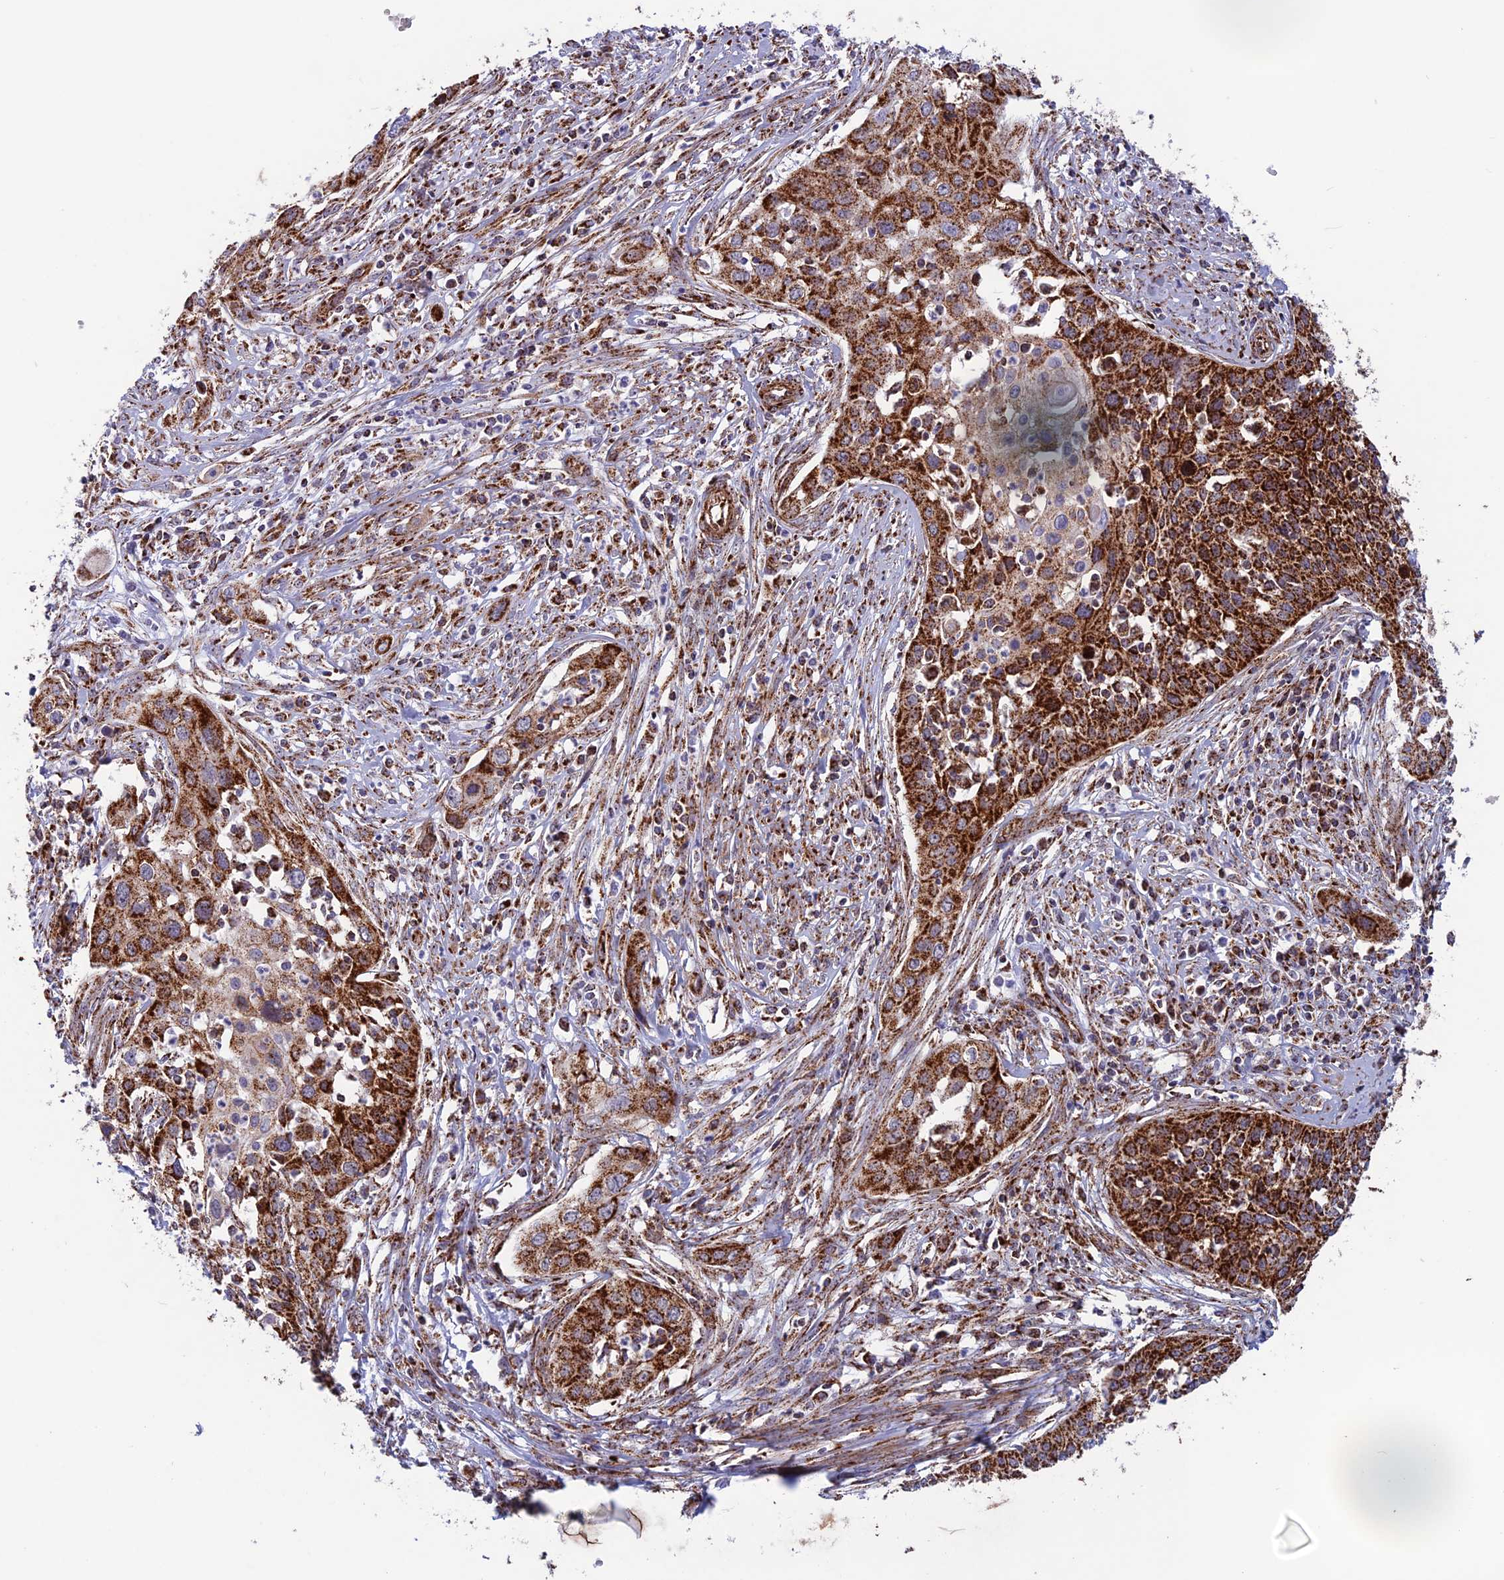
{"staining": {"intensity": "moderate", "quantity": ">75%", "location": "cytoplasmic/membranous"}, "tissue": "cervical cancer", "cell_type": "Tumor cells", "image_type": "cancer", "snomed": [{"axis": "morphology", "description": "Squamous cell carcinoma, NOS"}, {"axis": "topography", "description": "Cervix"}], "caption": "Squamous cell carcinoma (cervical) stained for a protein (brown) demonstrates moderate cytoplasmic/membranous positive staining in approximately >75% of tumor cells.", "gene": "MRPS18B", "patient": {"sex": "female", "age": 34}}